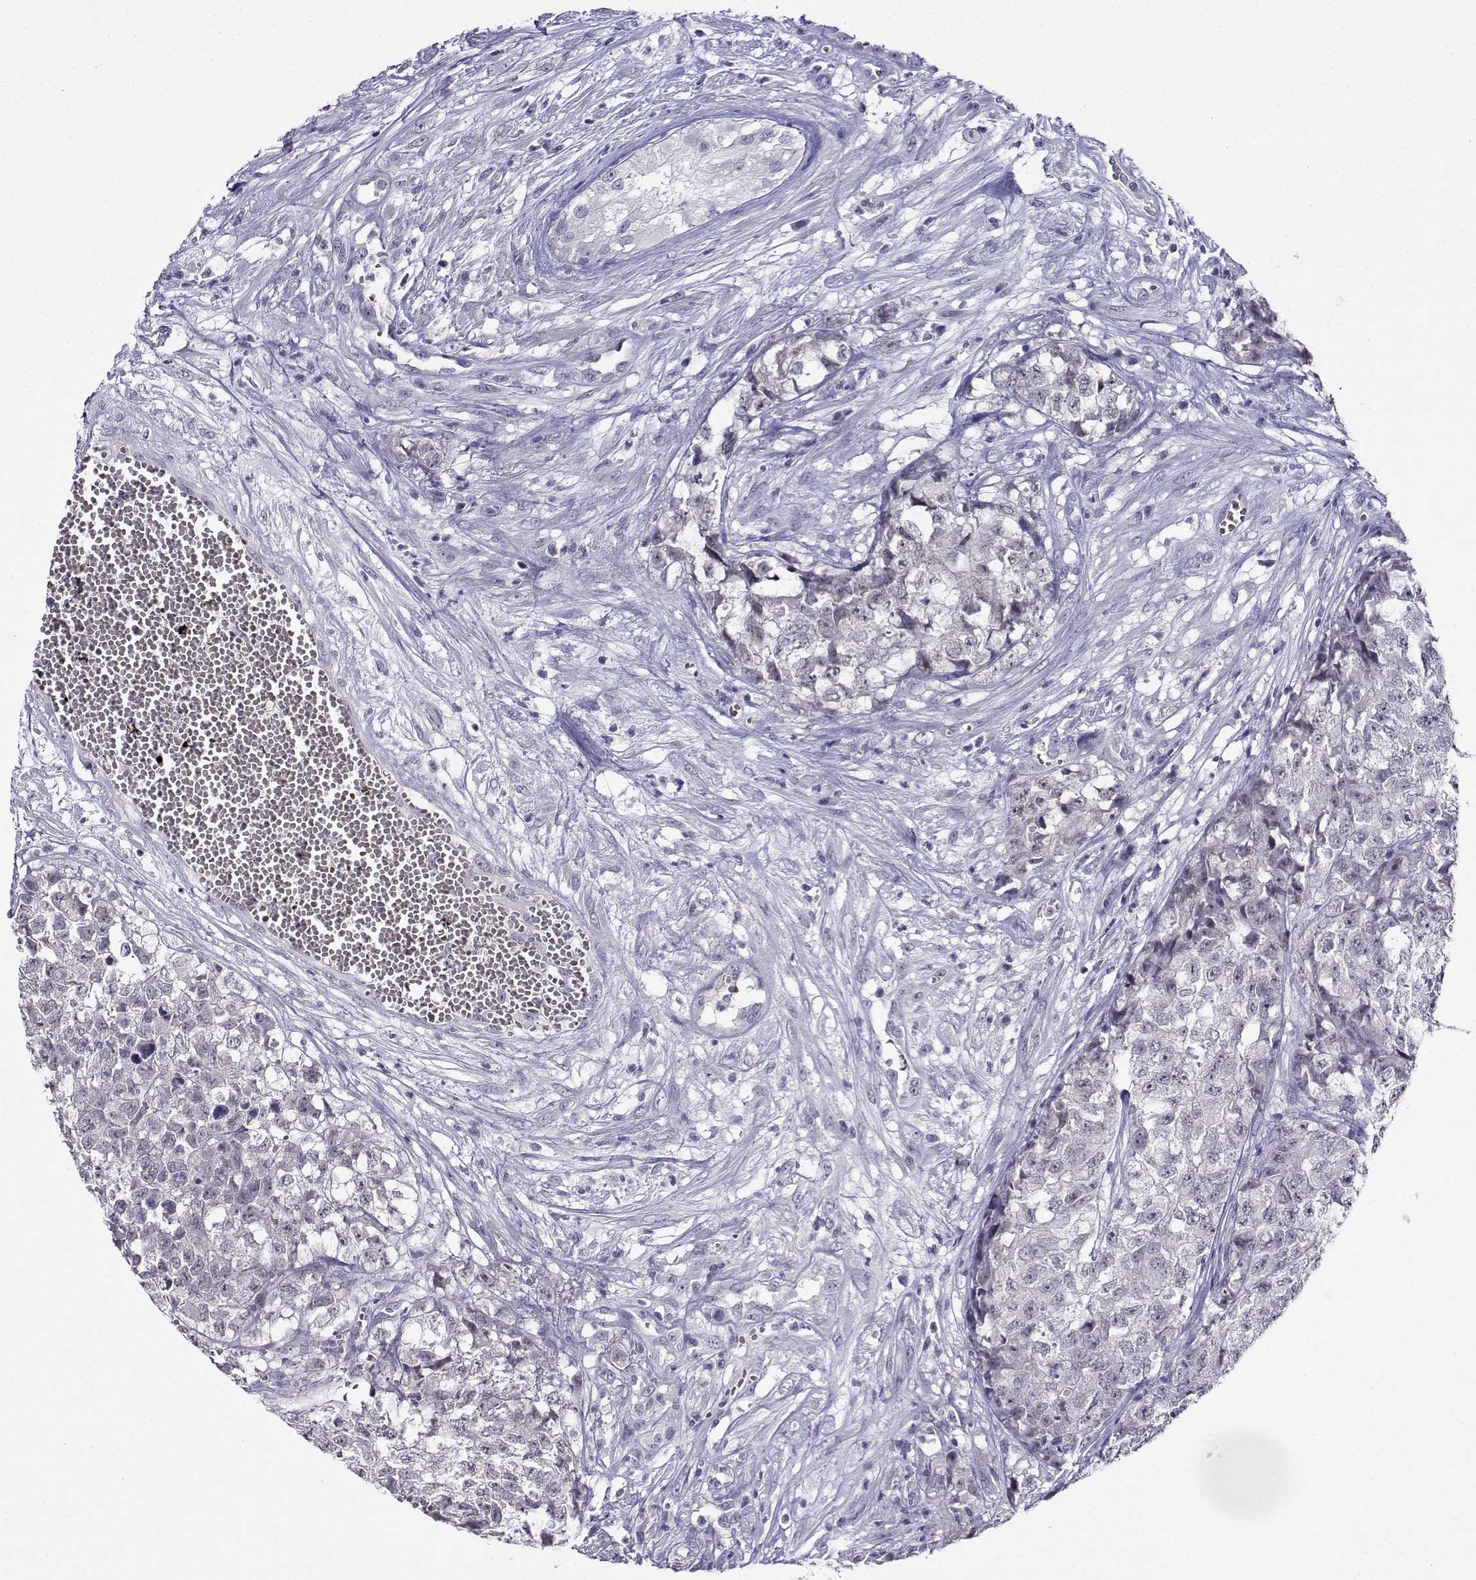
{"staining": {"intensity": "negative", "quantity": "none", "location": "none"}, "tissue": "testis cancer", "cell_type": "Tumor cells", "image_type": "cancer", "snomed": [{"axis": "morphology", "description": "Seminoma, NOS"}, {"axis": "morphology", "description": "Carcinoma, Embryonal, NOS"}, {"axis": "topography", "description": "Testis"}], "caption": "This is a micrograph of immunohistochemistry (IHC) staining of seminoma (testis), which shows no positivity in tumor cells.", "gene": "LRFN2", "patient": {"sex": "male", "age": 22}}